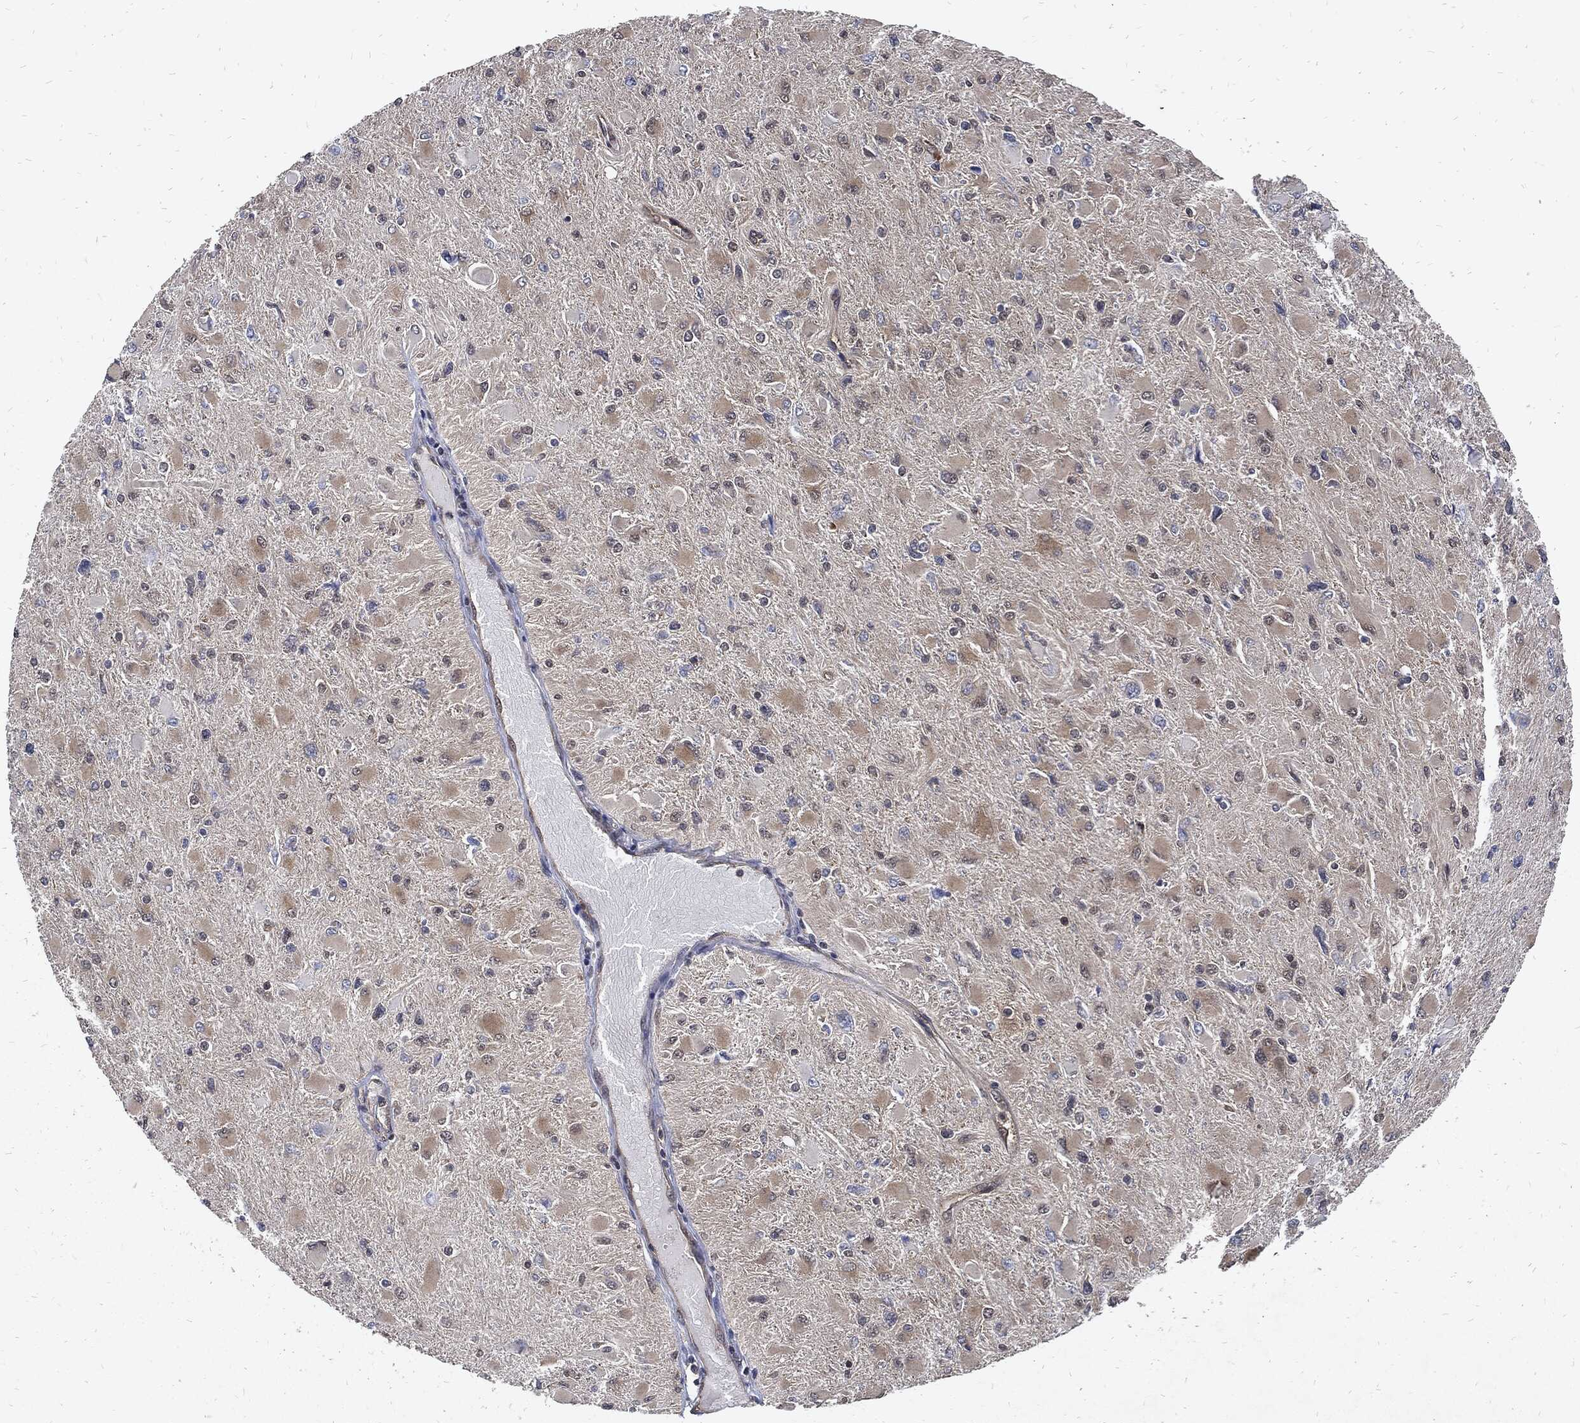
{"staining": {"intensity": "weak", "quantity": "25%-75%", "location": "cytoplasmic/membranous"}, "tissue": "glioma", "cell_type": "Tumor cells", "image_type": "cancer", "snomed": [{"axis": "morphology", "description": "Glioma, malignant, High grade"}, {"axis": "topography", "description": "Cerebral cortex"}], "caption": "The histopathology image reveals immunohistochemical staining of high-grade glioma (malignant). There is weak cytoplasmic/membranous positivity is identified in about 25%-75% of tumor cells.", "gene": "DCTN1", "patient": {"sex": "female", "age": 36}}